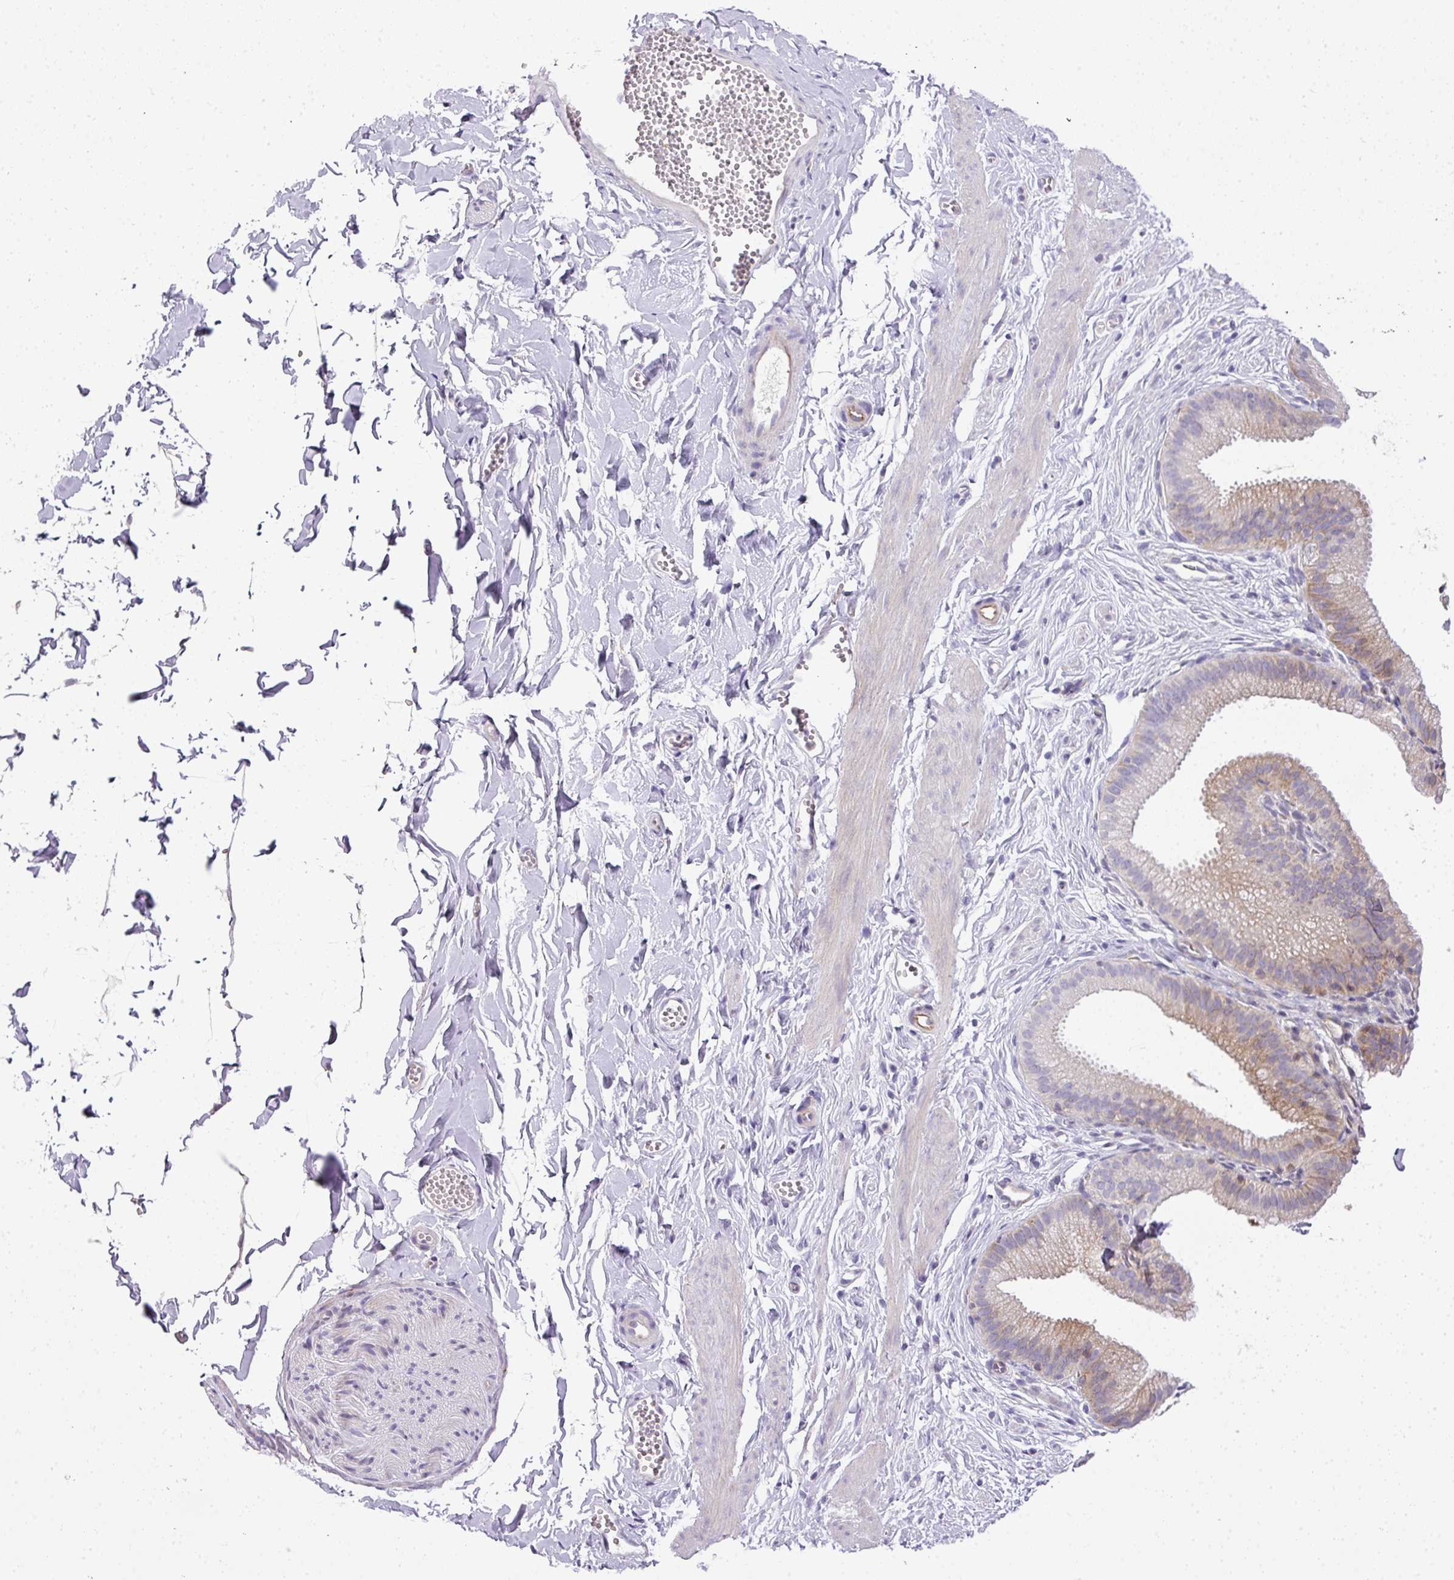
{"staining": {"intensity": "negative", "quantity": "none", "location": "none"}, "tissue": "adipose tissue", "cell_type": "Adipocytes", "image_type": "normal", "snomed": [{"axis": "morphology", "description": "Normal tissue, NOS"}, {"axis": "topography", "description": "Gallbladder"}, {"axis": "topography", "description": "Peripheral nerve tissue"}], "caption": "This is an immunohistochemistry photomicrograph of normal adipose tissue. There is no staining in adipocytes.", "gene": "HOXC13", "patient": {"sex": "male", "age": 38}}